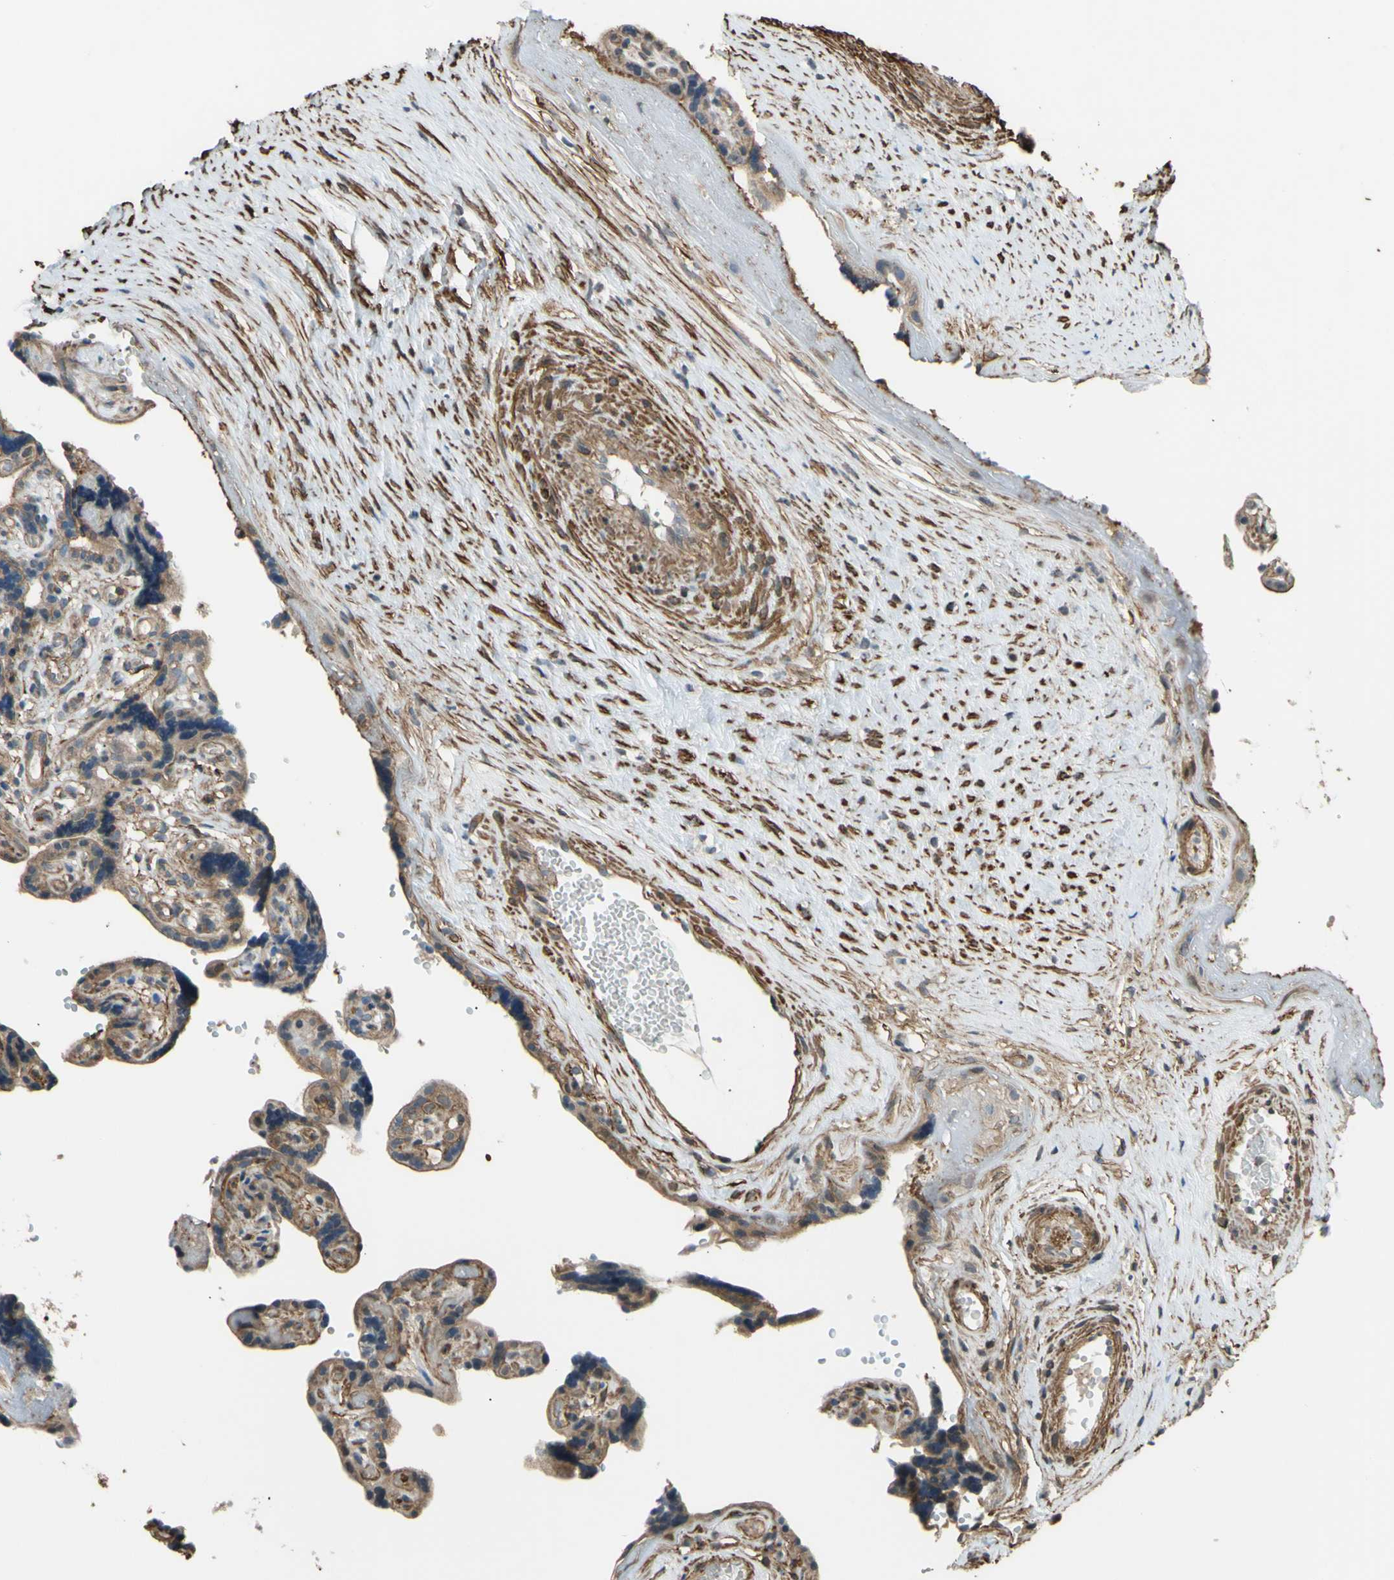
{"staining": {"intensity": "moderate", "quantity": ">75%", "location": "cytoplasmic/membranous"}, "tissue": "placenta", "cell_type": "Trophoblastic cells", "image_type": "normal", "snomed": [{"axis": "morphology", "description": "Normal tissue, NOS"}, {"axis": "topography", "description": "Placenta"}], "caption": "Protein staining exhibits moderate cytoplasmic/membranous staining in about >75% of trophoblastic cells in normal placenta. Using DAB (3,3'-diaminobenzidine) (brown) and hematoxylin (blue) stains, captured at high magnification using brightfield microscopy.", "gene": "ADD3", "patient": {"sex": "female", "age": 30}}